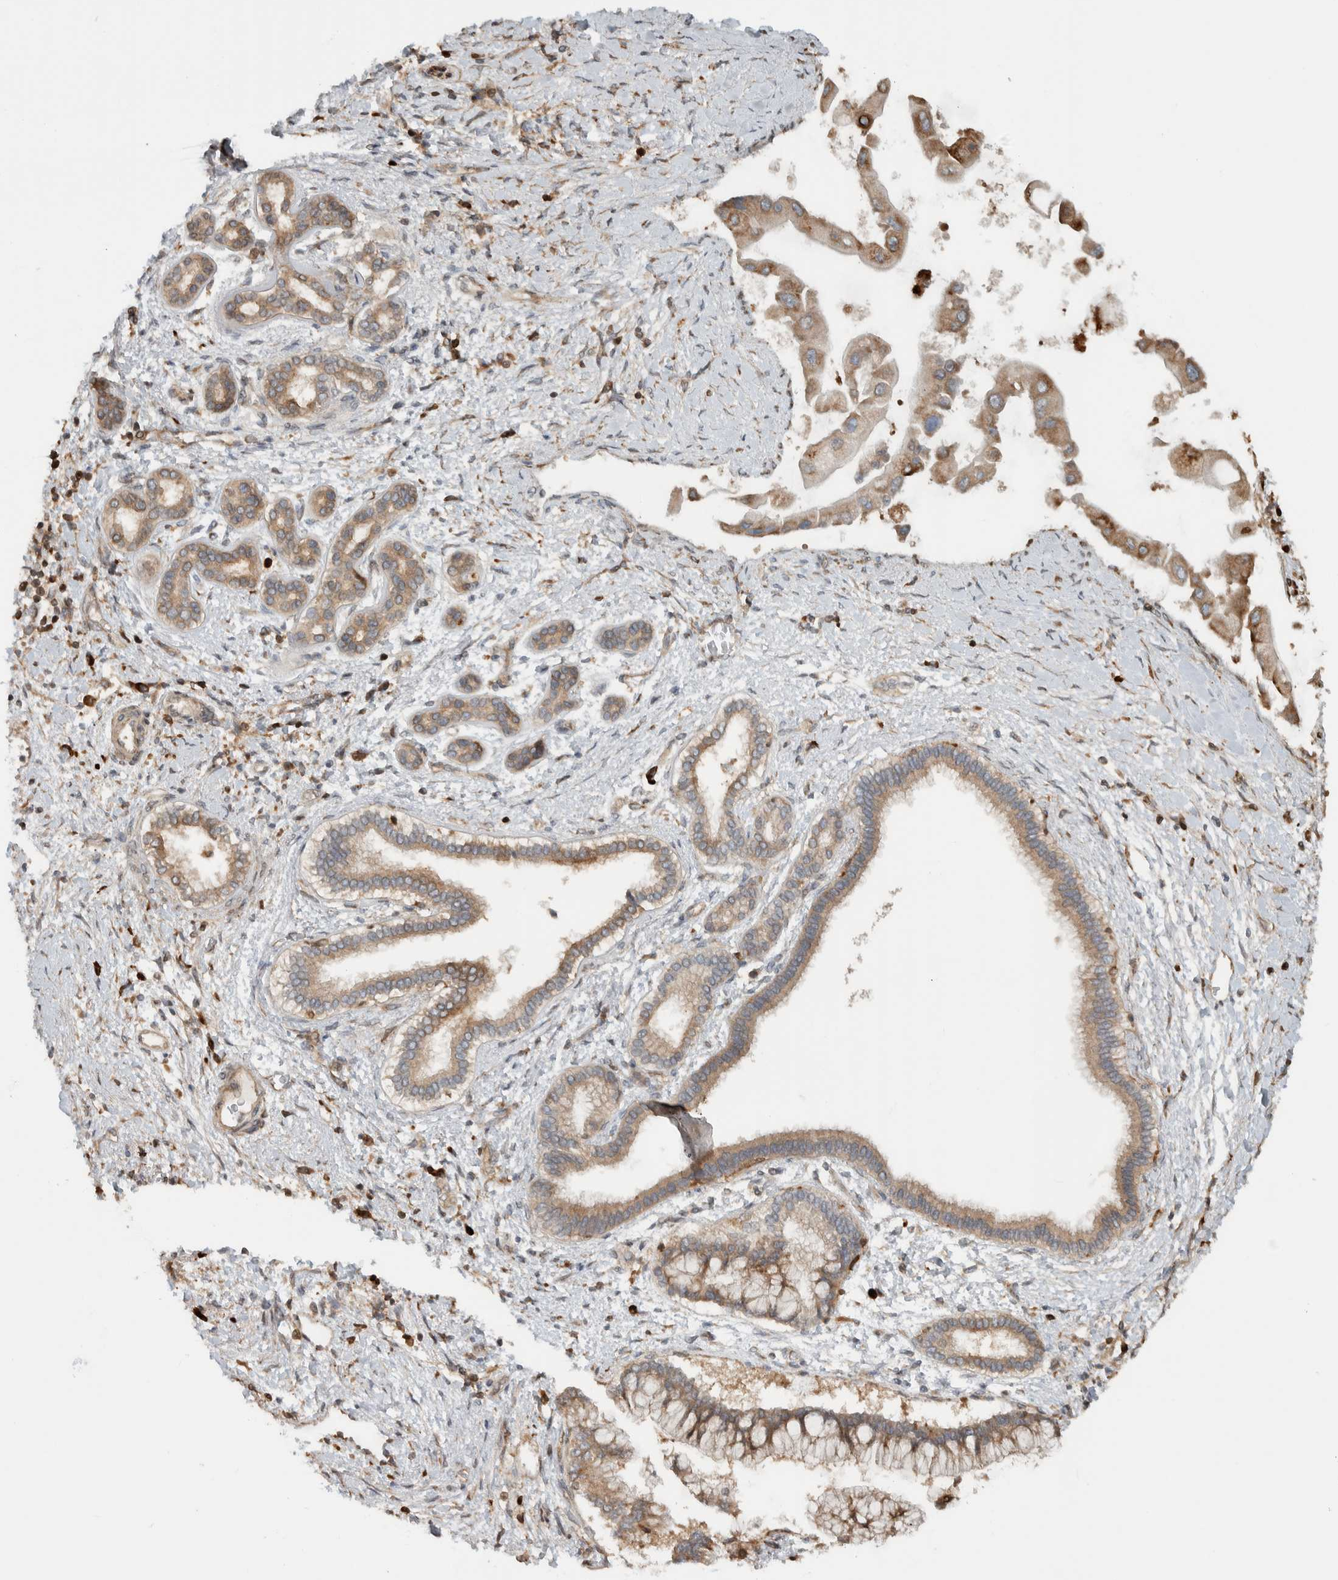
{"staining": {"intensity": "moderate", "quantity": ">75%", "location": "cytoplasmic/membranous"}, "tissue": "liver cancer", "cell_type": "Tumor cells", "image_type": "cancer", "snomed": [{"axis": "morphology", "description": "Cholangiocarcinoma"}, {"axis": "topography", "description": "Liver"}], "caption": "High-magnification brightfield microscopy of cholangiocarcinoma (liver) stained with DAB (brown) and counterstained with hematoxylin (blue). tumor cells exhibit moderate cytoplasmic/membranous staining is appreciated in approximately>75% of cells. Nuclei are stained in blue.", "gene": "CNTROB", "patient": {"sex": "male", "age": 50}}